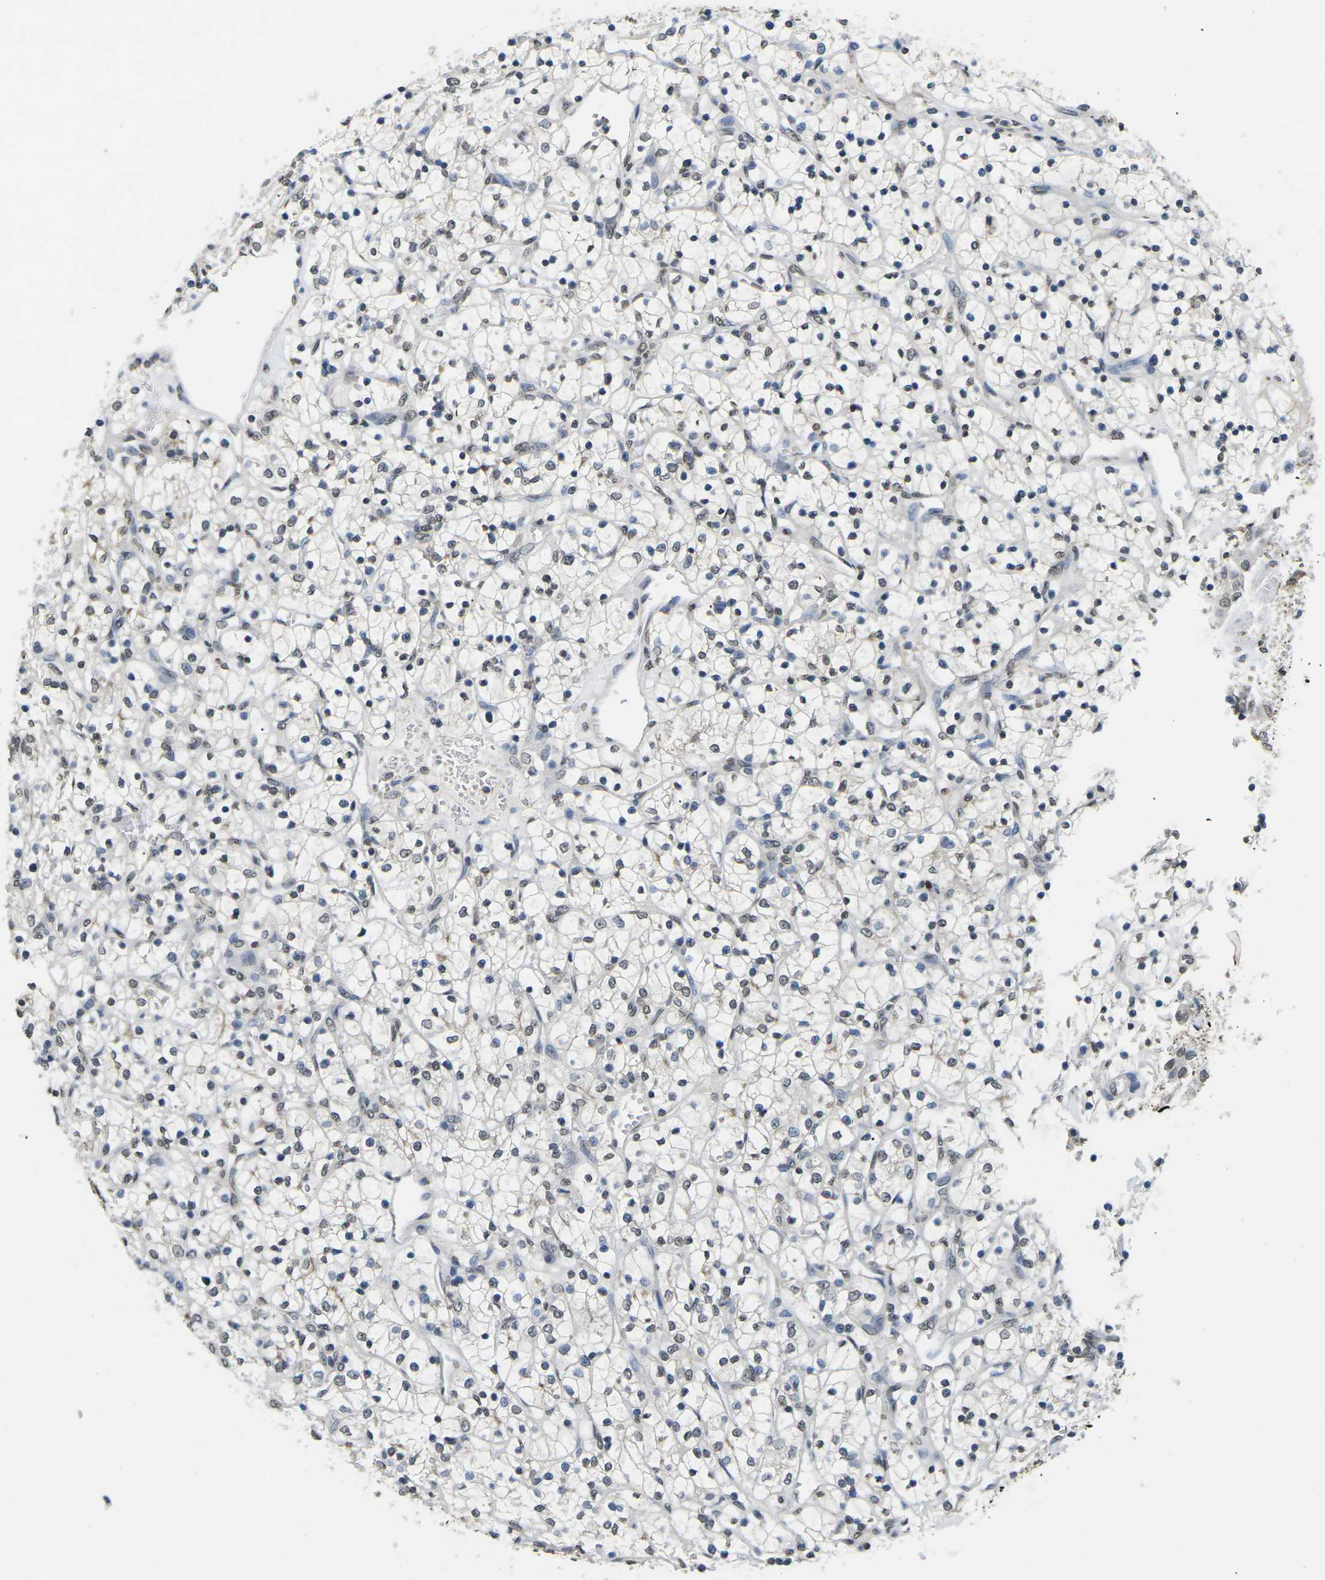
{"staining": {"intensity": "negative", "quantity": "none", "location": "none"}, "tissue": "renal cancer", "cell_type": "Tumor cells", "image_type": "cancer", "snomed": [{"axis": "morphology", "description": "Adenocarcinoma, NOS"}, {"axis": "topography", "description": "Kidney"}], "caption": "Renal cancer (adenocarcinoma) was stained to show a protein in brown. There is no significant positivity in tumor cells. (Brightfield microscopy of DAB immunohistochemistry (IHC) at high magnification).", "gene": "SCNN1B", "patient": {"sex": "female", "age": 69}}